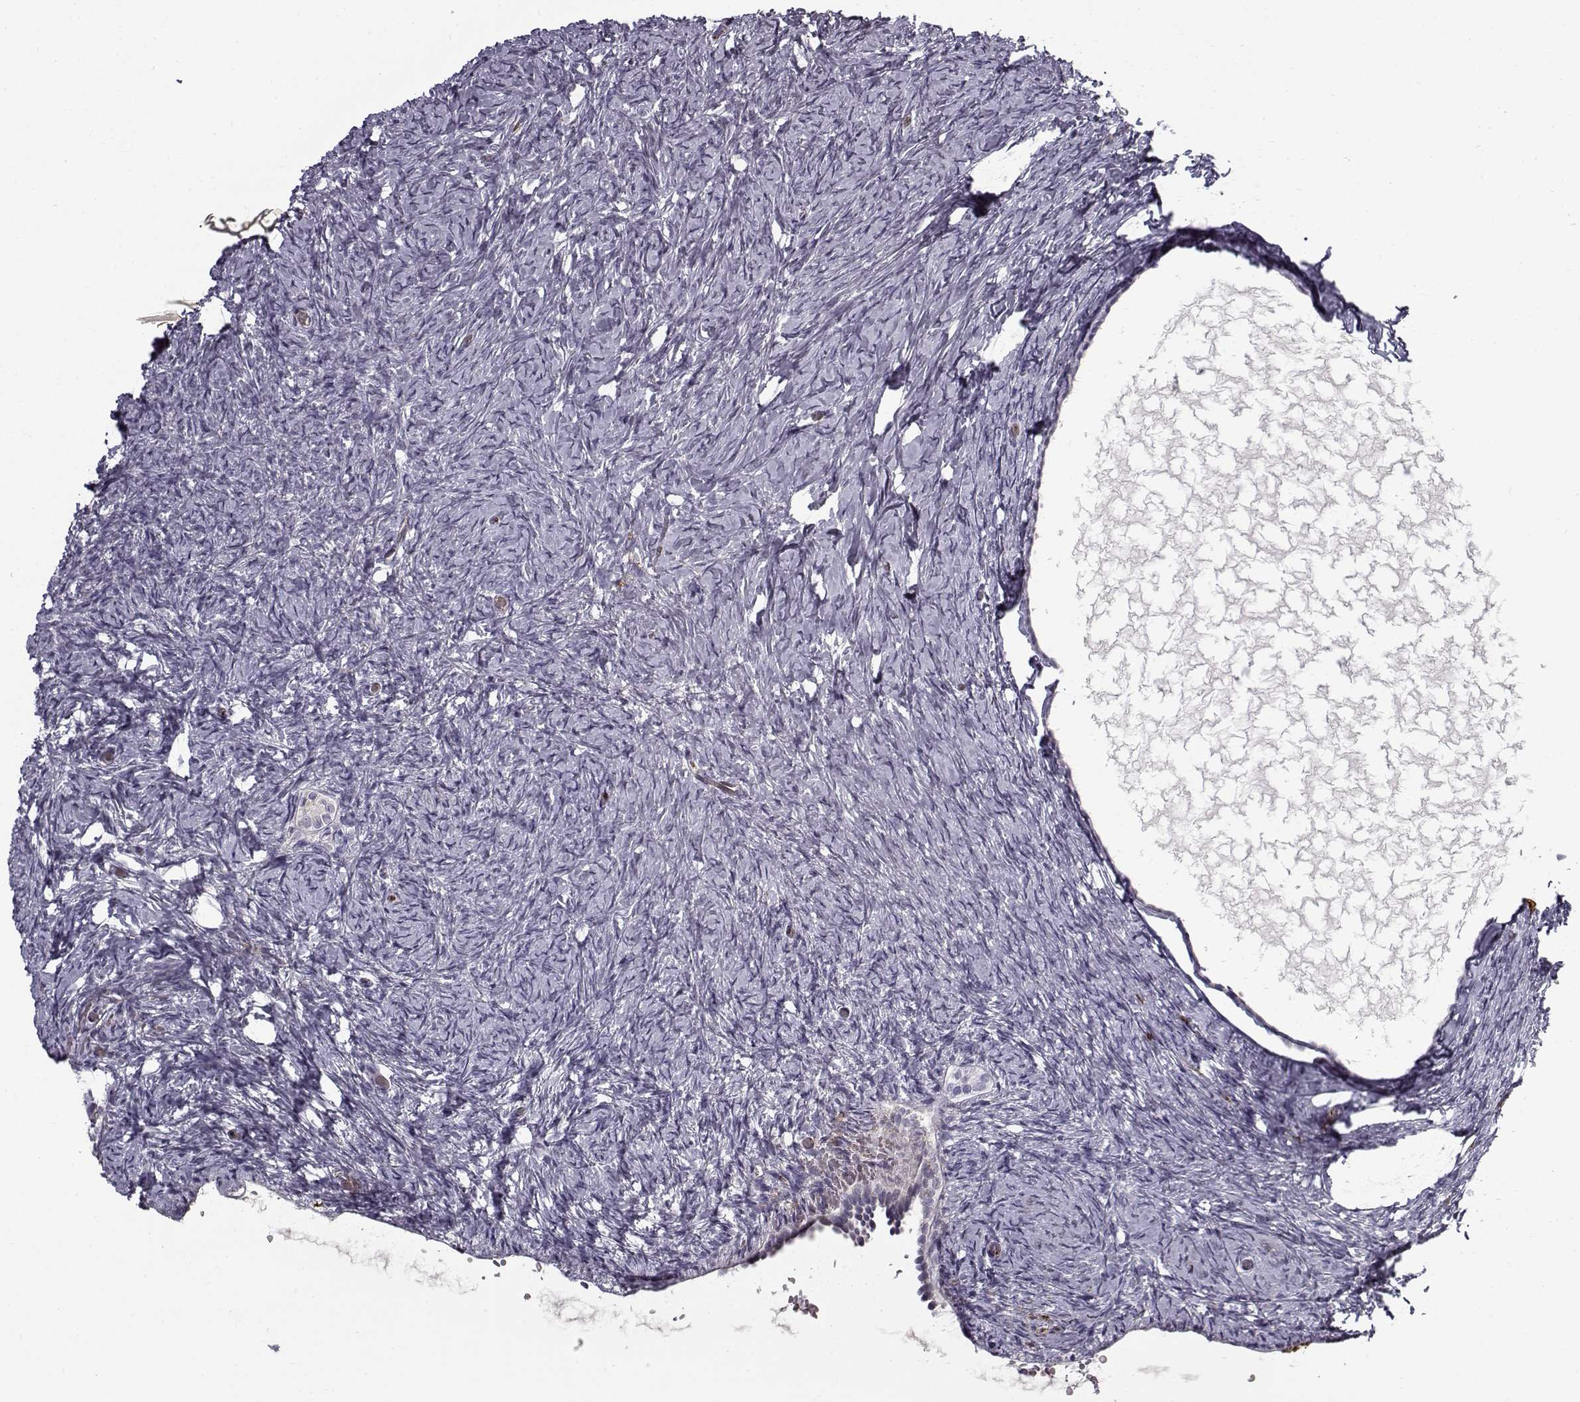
{"staining": {"intensity": "negative", "quantity": "none", "location": "none"}, "tissue": "ovary", "cell_type": "Follicle cells", "image_type": "normal", "snomed": [{"axis": "morphology", "description": "Normal tissue, NOS"}, {"axis": "topography", "description": "Ovary"}], "caption": "Immunohistochemistry (IHC) micrograph of benign ovary stained for a protein (brown), which shows no expression in follicle cells.", "gene": "SNCA", "patient": {"sex": "female", "age": 39}}